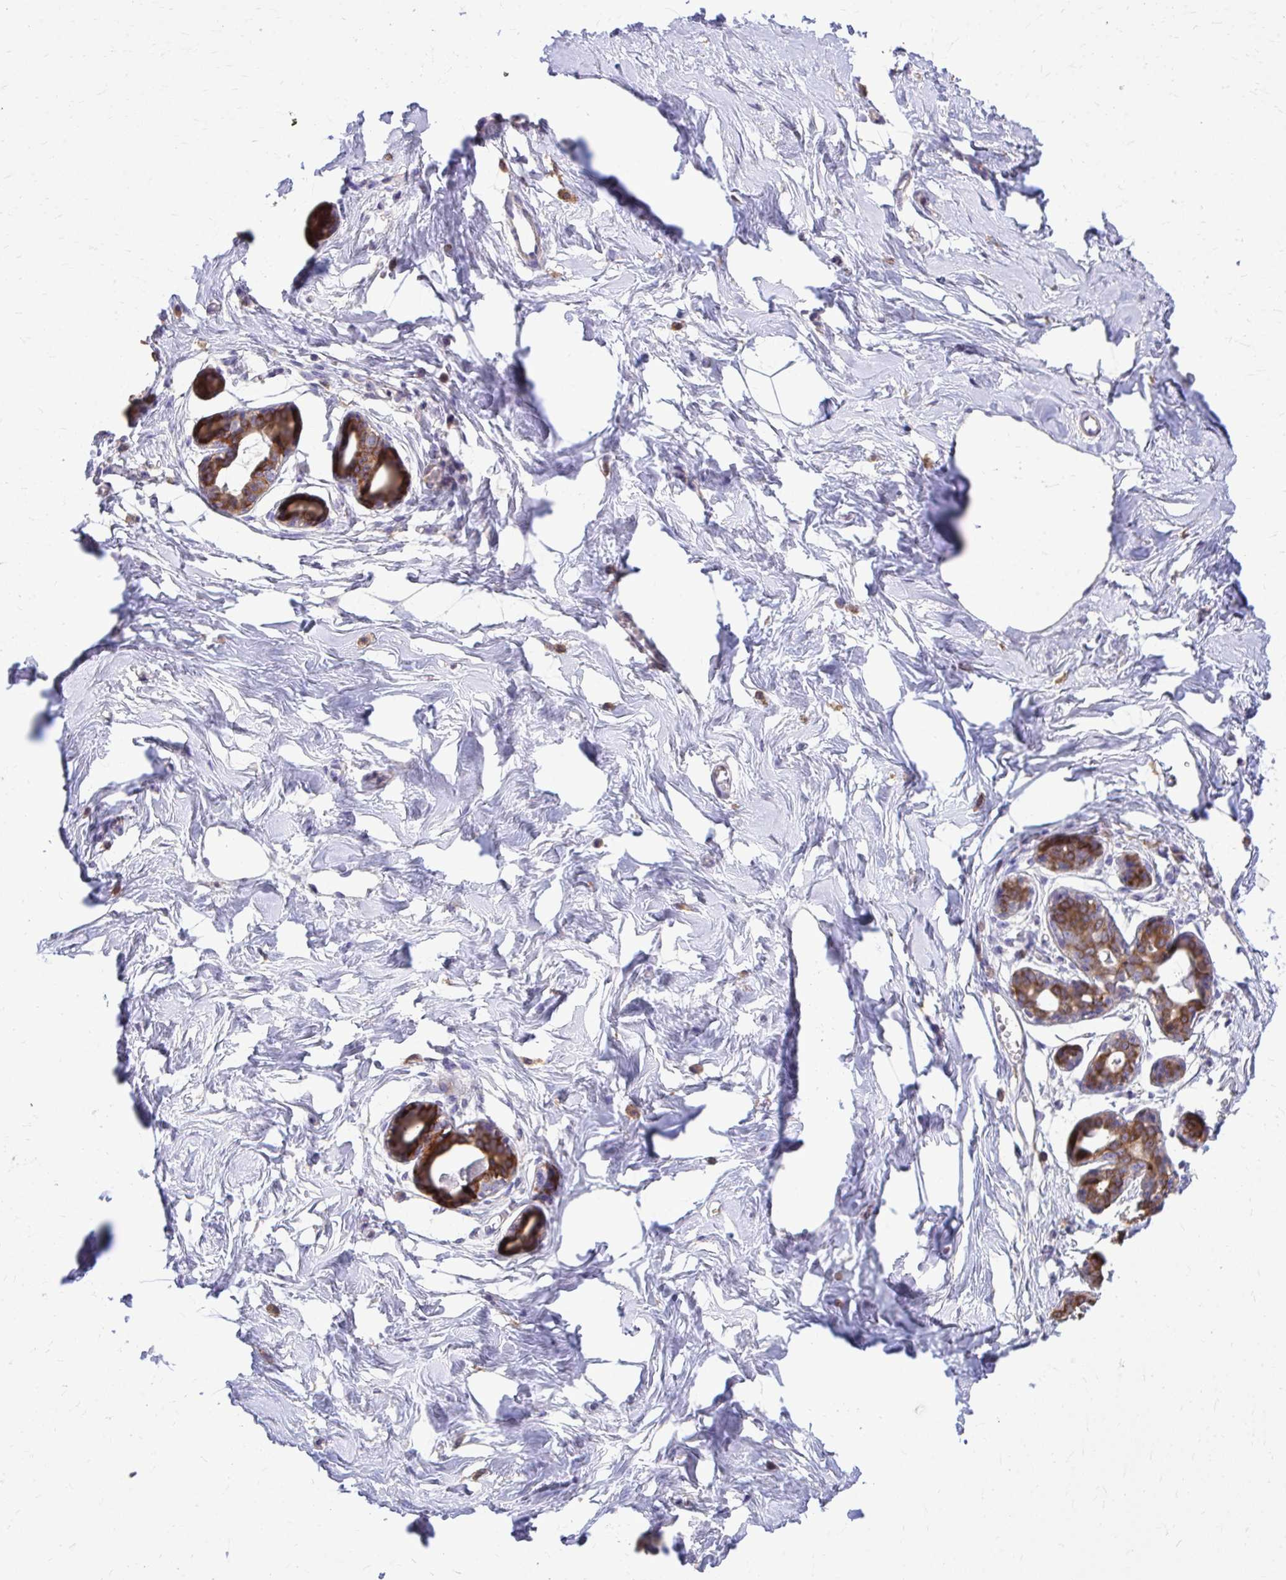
{"staining": {"intensity": "negative", "quantity": "none", "location": "none"}, "tissue": "breast", "cell_type": "Adipocytes", "image_type": "normal", "snomed": [{"axis": "morphology", "description": "Normal tissue, NOS"}, {"axis": "topography", "description": "Breast"}], "caption": "DAB immunohistochemical staining of unremarkable human breast demonstrates no significant positivity in adipocytes.", "gene": "EPB41L1", "patient": {"sex": "female", "age": 45}}